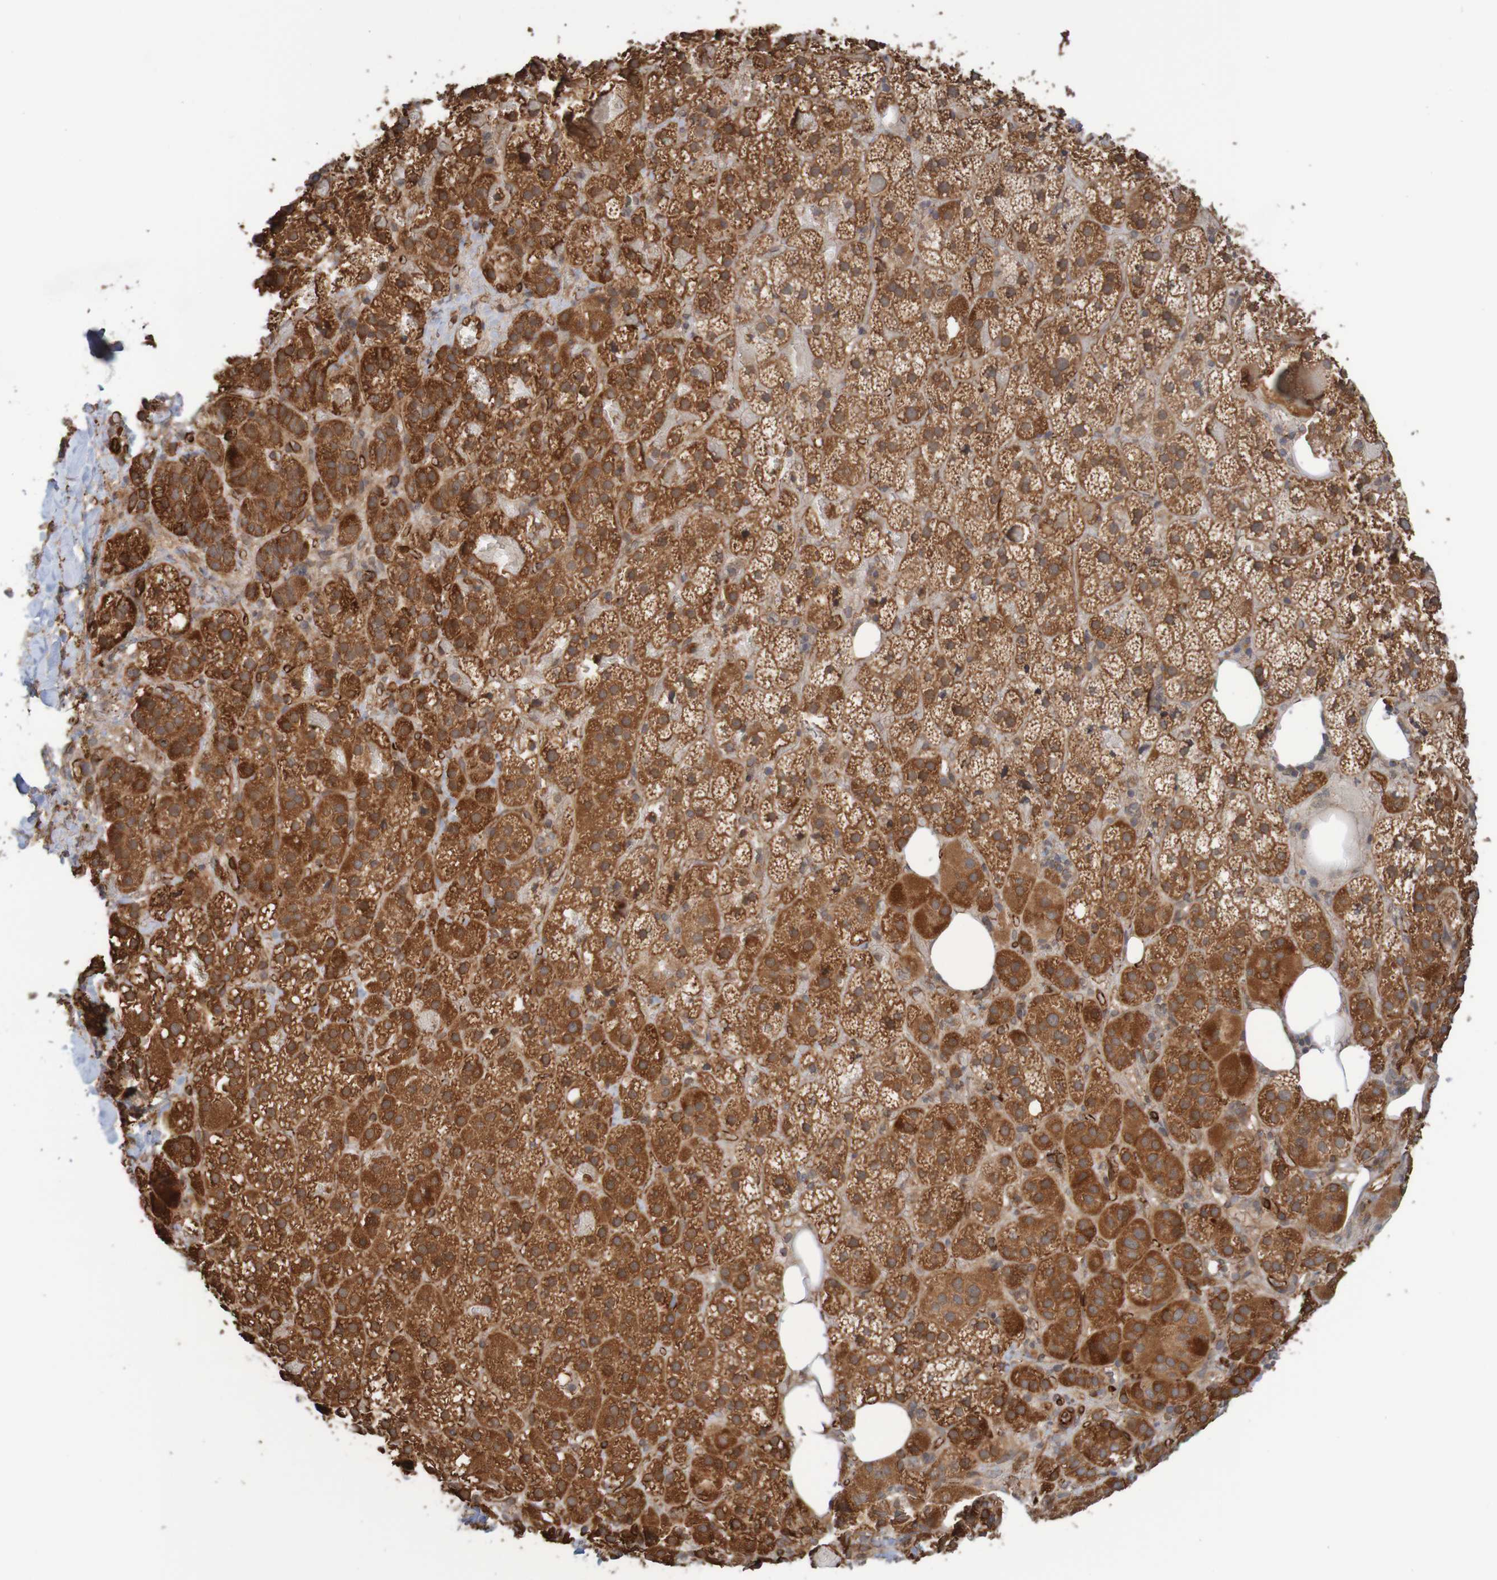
{"staining": {"intensity": "strong", "quantity": ">75%", "location": "cytoplasmic/membranous"}, "tissue": "adrenal gland", "cell_type": "Glandular cells", "image_type": "normal", "snomed": [{"axis": "morphology", "description": "Normal tissue, NOS"}, {"axis": "topography", "description": "Adrenal gland"}], "caption": "A brown stain highlights strong cytoplasmic/membranous expression of a protein in glandular cells of unremarkable adrenal gland.", "gene": "MRPL52", "patient": {"sex": "female", "age": 59}}